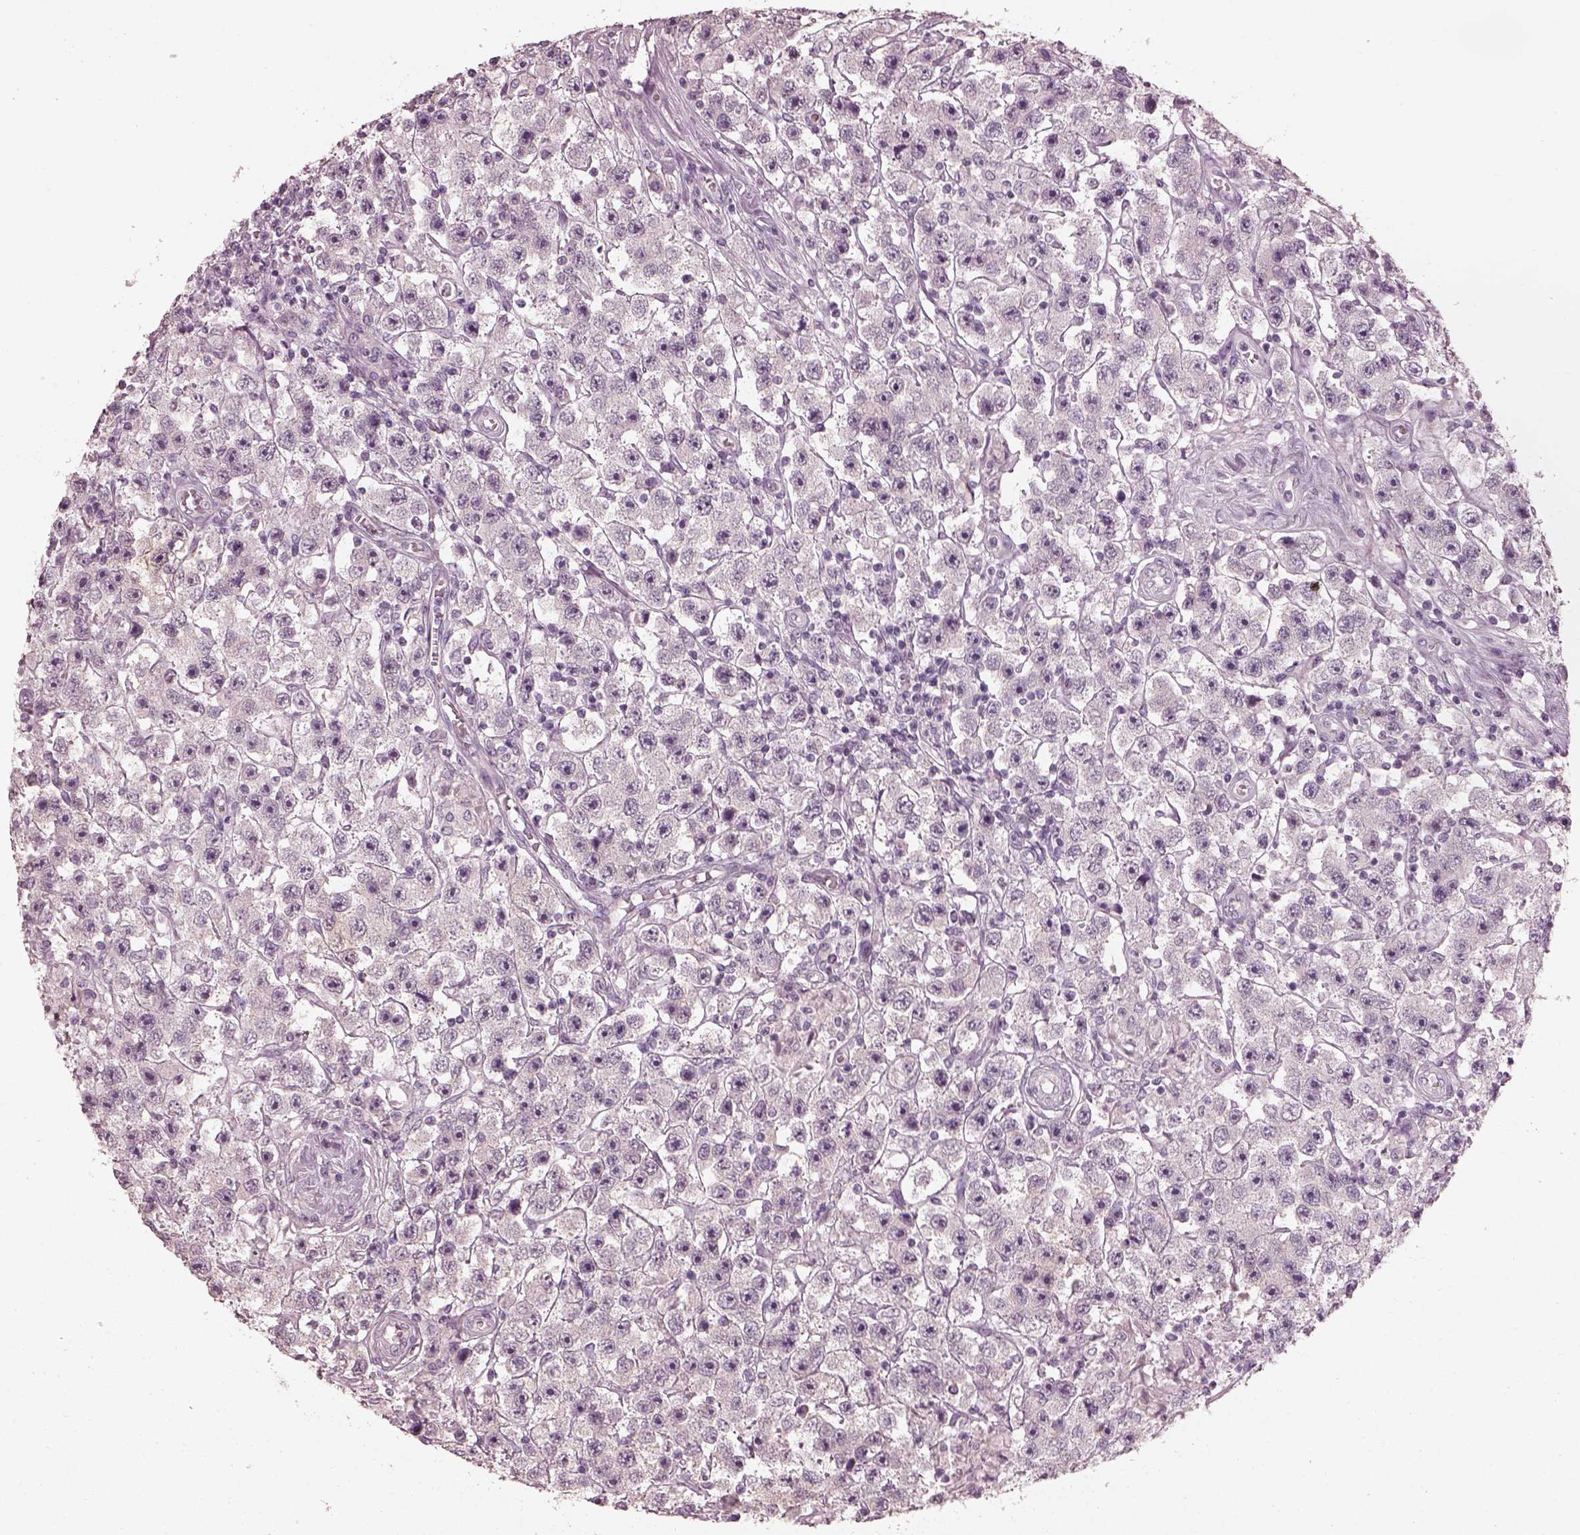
{"staining": {"intensity": "negative", "quantity": "none", "location": "none"}, "tissue": "testis cancer", "cell_type": "Tumor cells", "image_type": "cancer", "snomed": [{"axis": "morphology", "description": "Seminoma, NOS"}, {"axis": "topography", "description": "Testis"}], "caption": "Testis seminoma was stained to show a protein in brown. There is no significant staining in tumor cells.", "gene": "OPTC", "patient": {"sex": "male", "age": 45}}